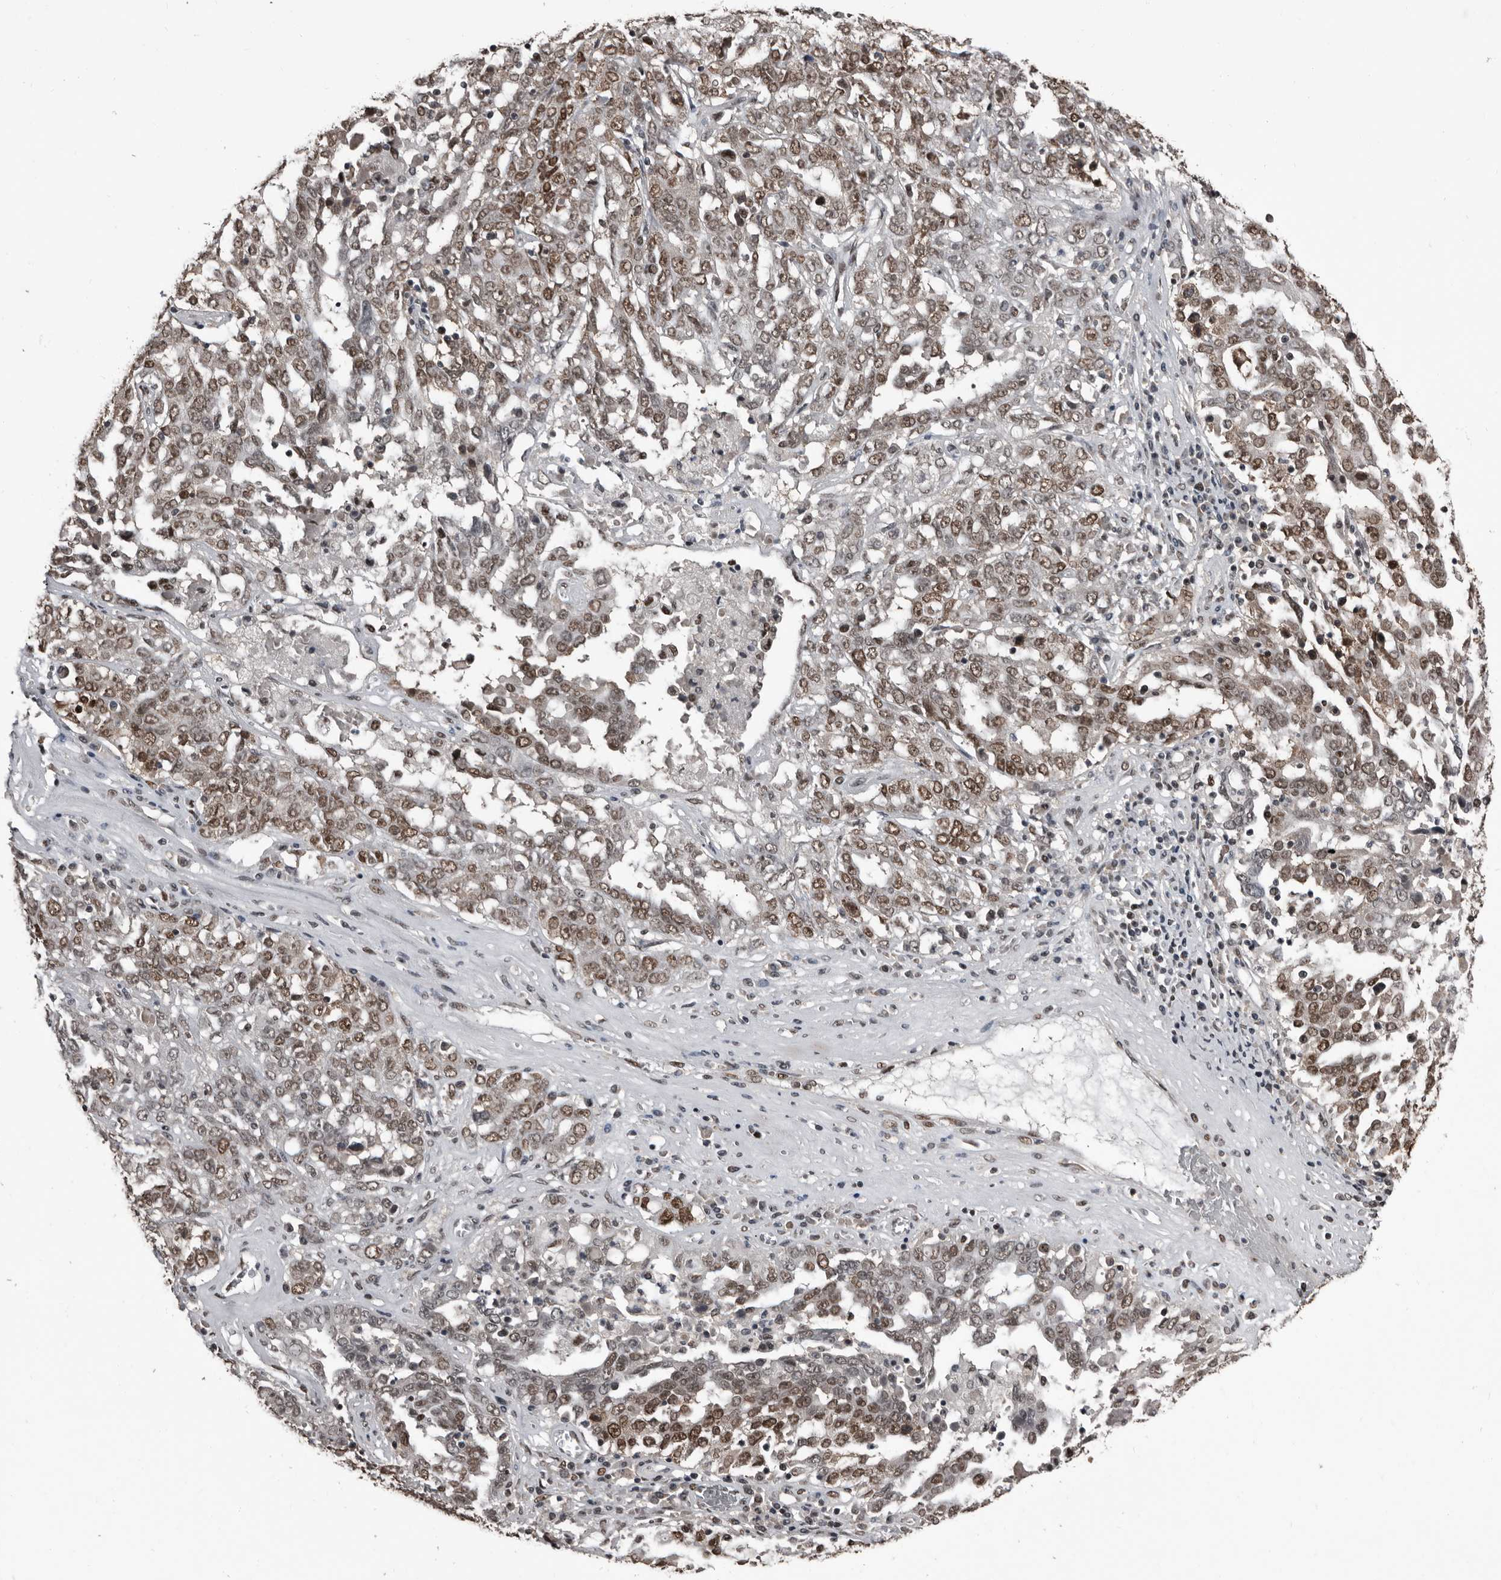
{"staining": {"intensity": "moderate", "quantity": ">75%", "location": "nuclear"}, "tissue": "ovarian cancer", "cell_type": "Tumor cells", "image_type": "cancer", "snomed": [{"axis": "morphology", "description": "Carcinoma, endometroid"}, {"axis": "topography", "description": "Ovary"}], "caption": "Immunohistochemical staining of human ovarian endometroid carcinoma reveals medium levels of moderate nuclear protein expression in about >75% of tumor cells.", "gene": "CHD1L", "patient": {"sex": "female", "age": 62}}